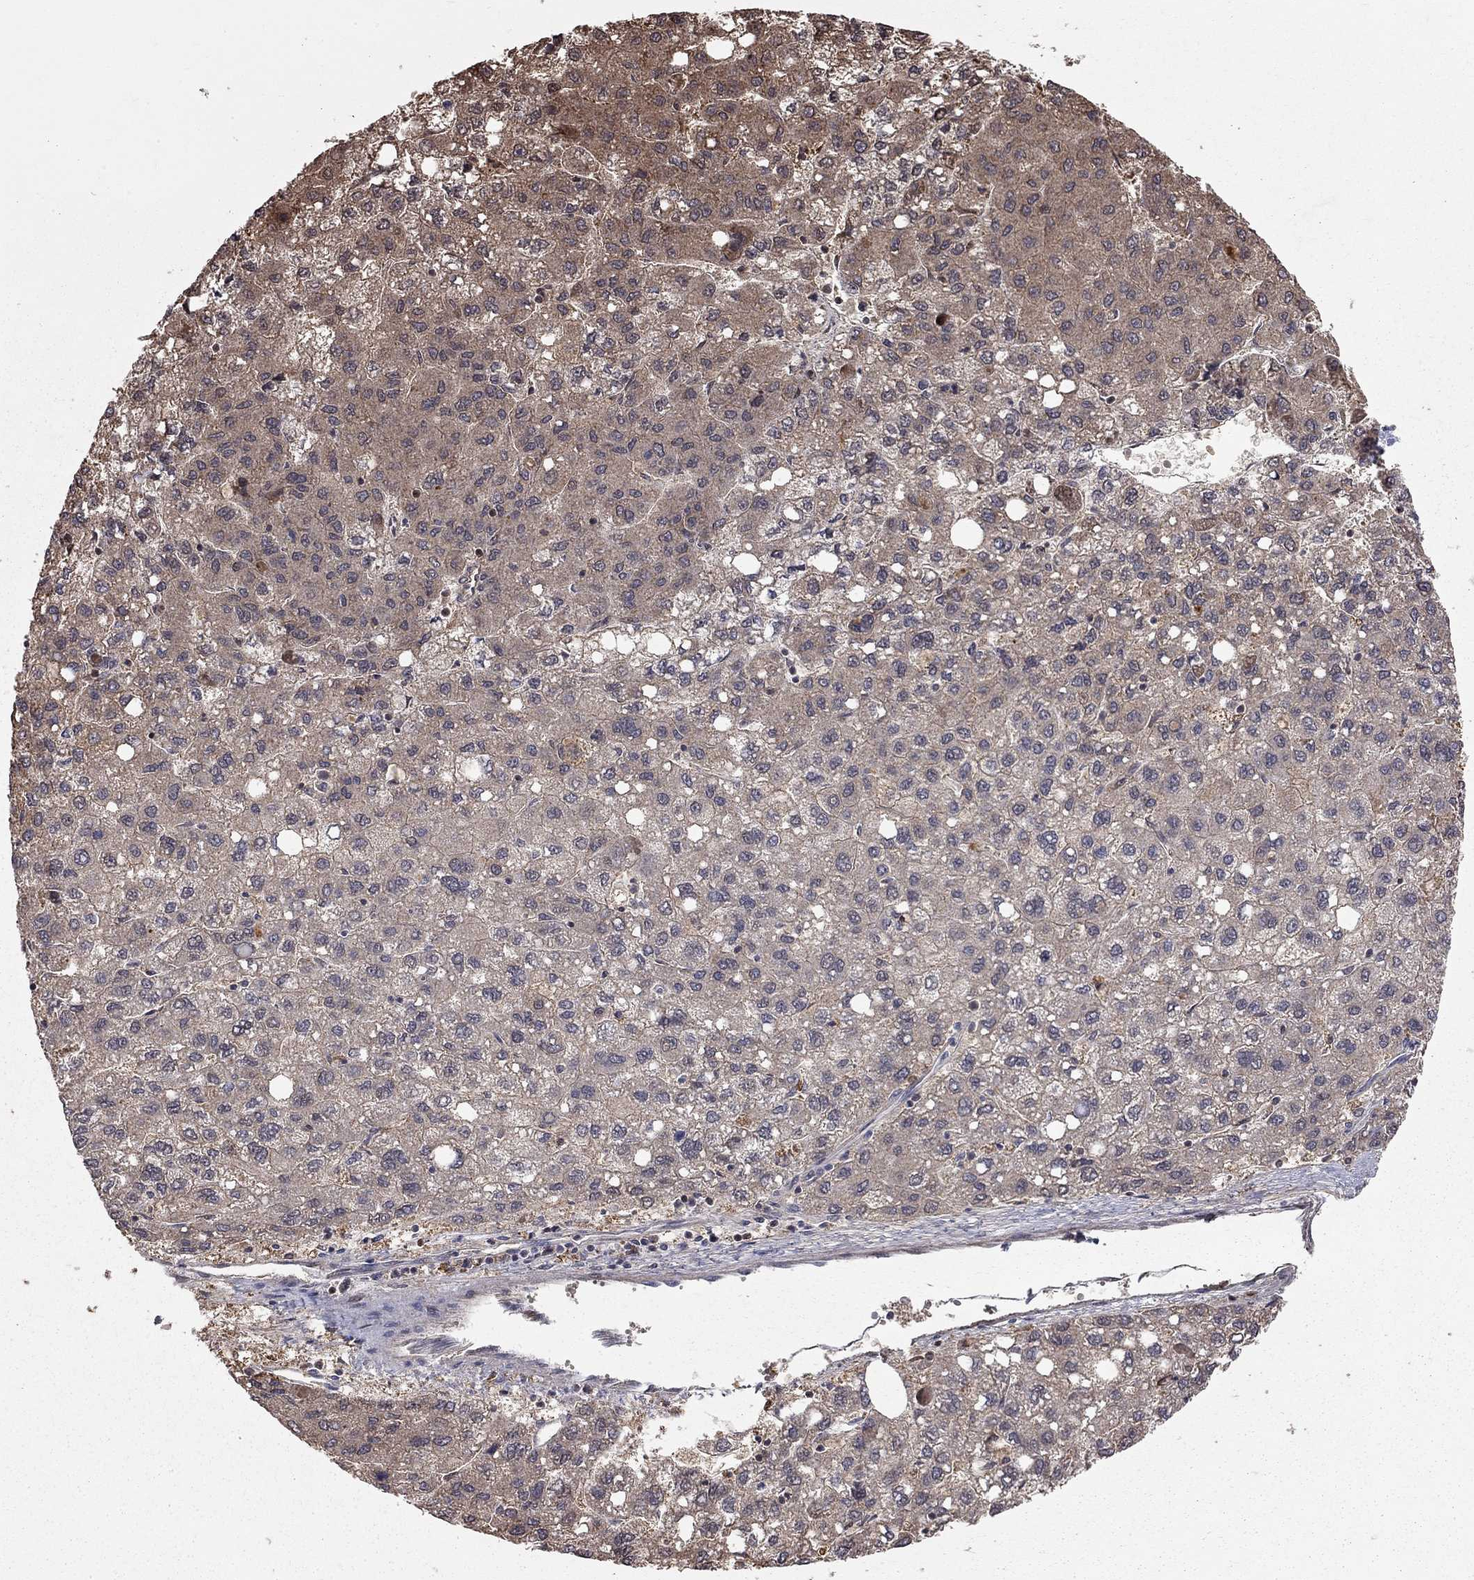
{"staining": {"intensity": "moderate", "quantity": "25%-75%", "location": "cytoplasmic/membranous"}, "tissue": "liver cancer", "cell_type": "Tumor cells", "image_type": "cancer", "snomed": [{"axis": "morphology", "description": "Carcinoma, Hepatocellular, NOS"}, {"axis": "topography", "description": "Liver"}], "caption": "Brown immunohistochemical staining in human liver cancer (hepatocellular carcinoma) demonstrates moderate cytoplasmic/membranous staining in approximately 25%-75% of tumor cells.", "gene": "HDAC3", "patient": {"sex": "female", "age": 82}}